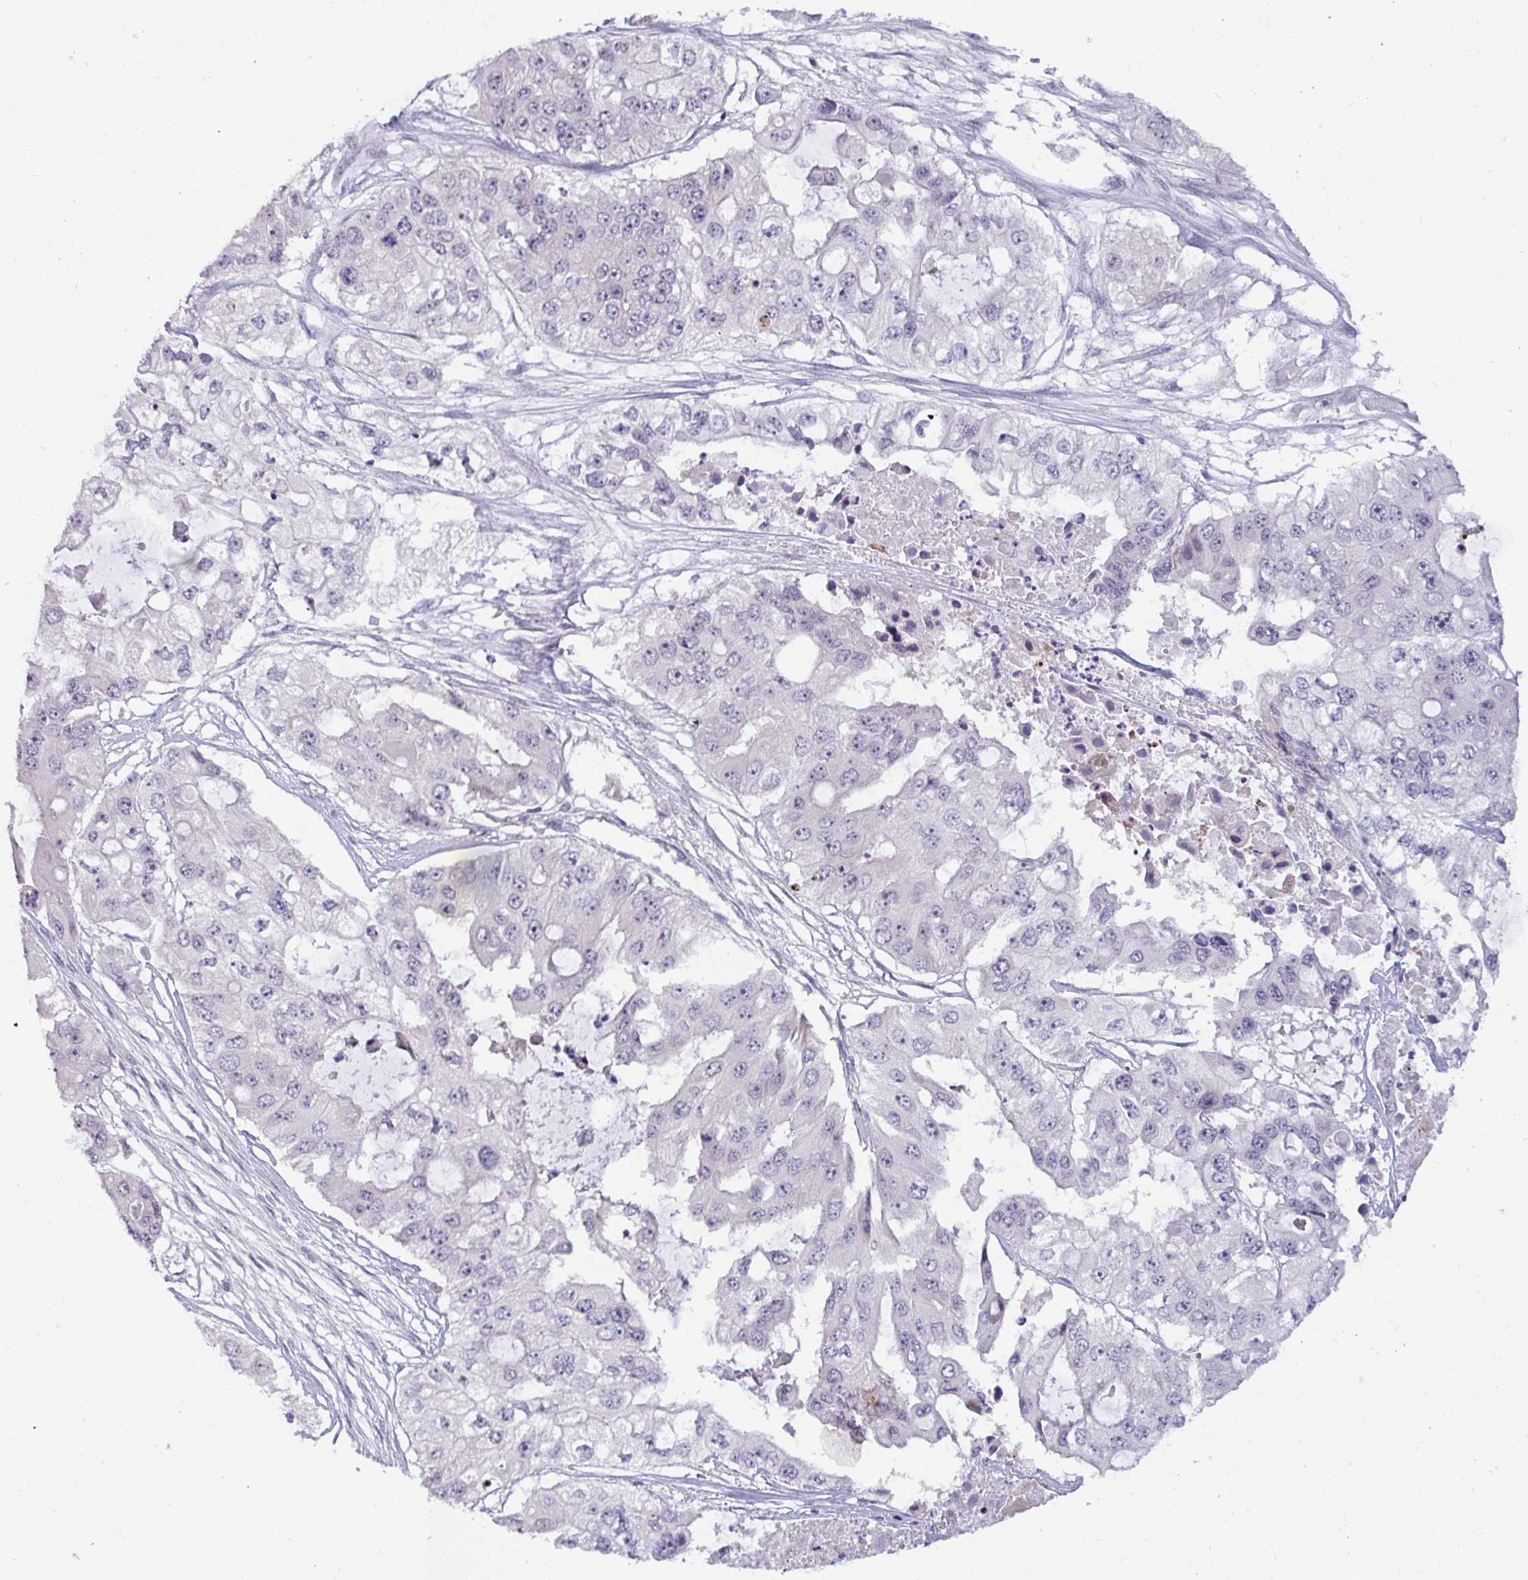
{"staining": {"intensity": "negative", "quantity": "none", "location": "none"}, "tissue": "ovarian cancer", "cell_type": "Tumor cells", "image_type": "cancer", "snomed": [{"axis": "morphology", "description": "Cystadenocarcinoma, serous, NOS"}, {"axis": "topography", "description": "Ovary"}], "caption": "Histopathology image shows no significant protein expression in tumor cells of ovarian serous cystadenocarcinoma.", "gene": "GSTM1", "patient": {"sex": "female", "age": 56}}